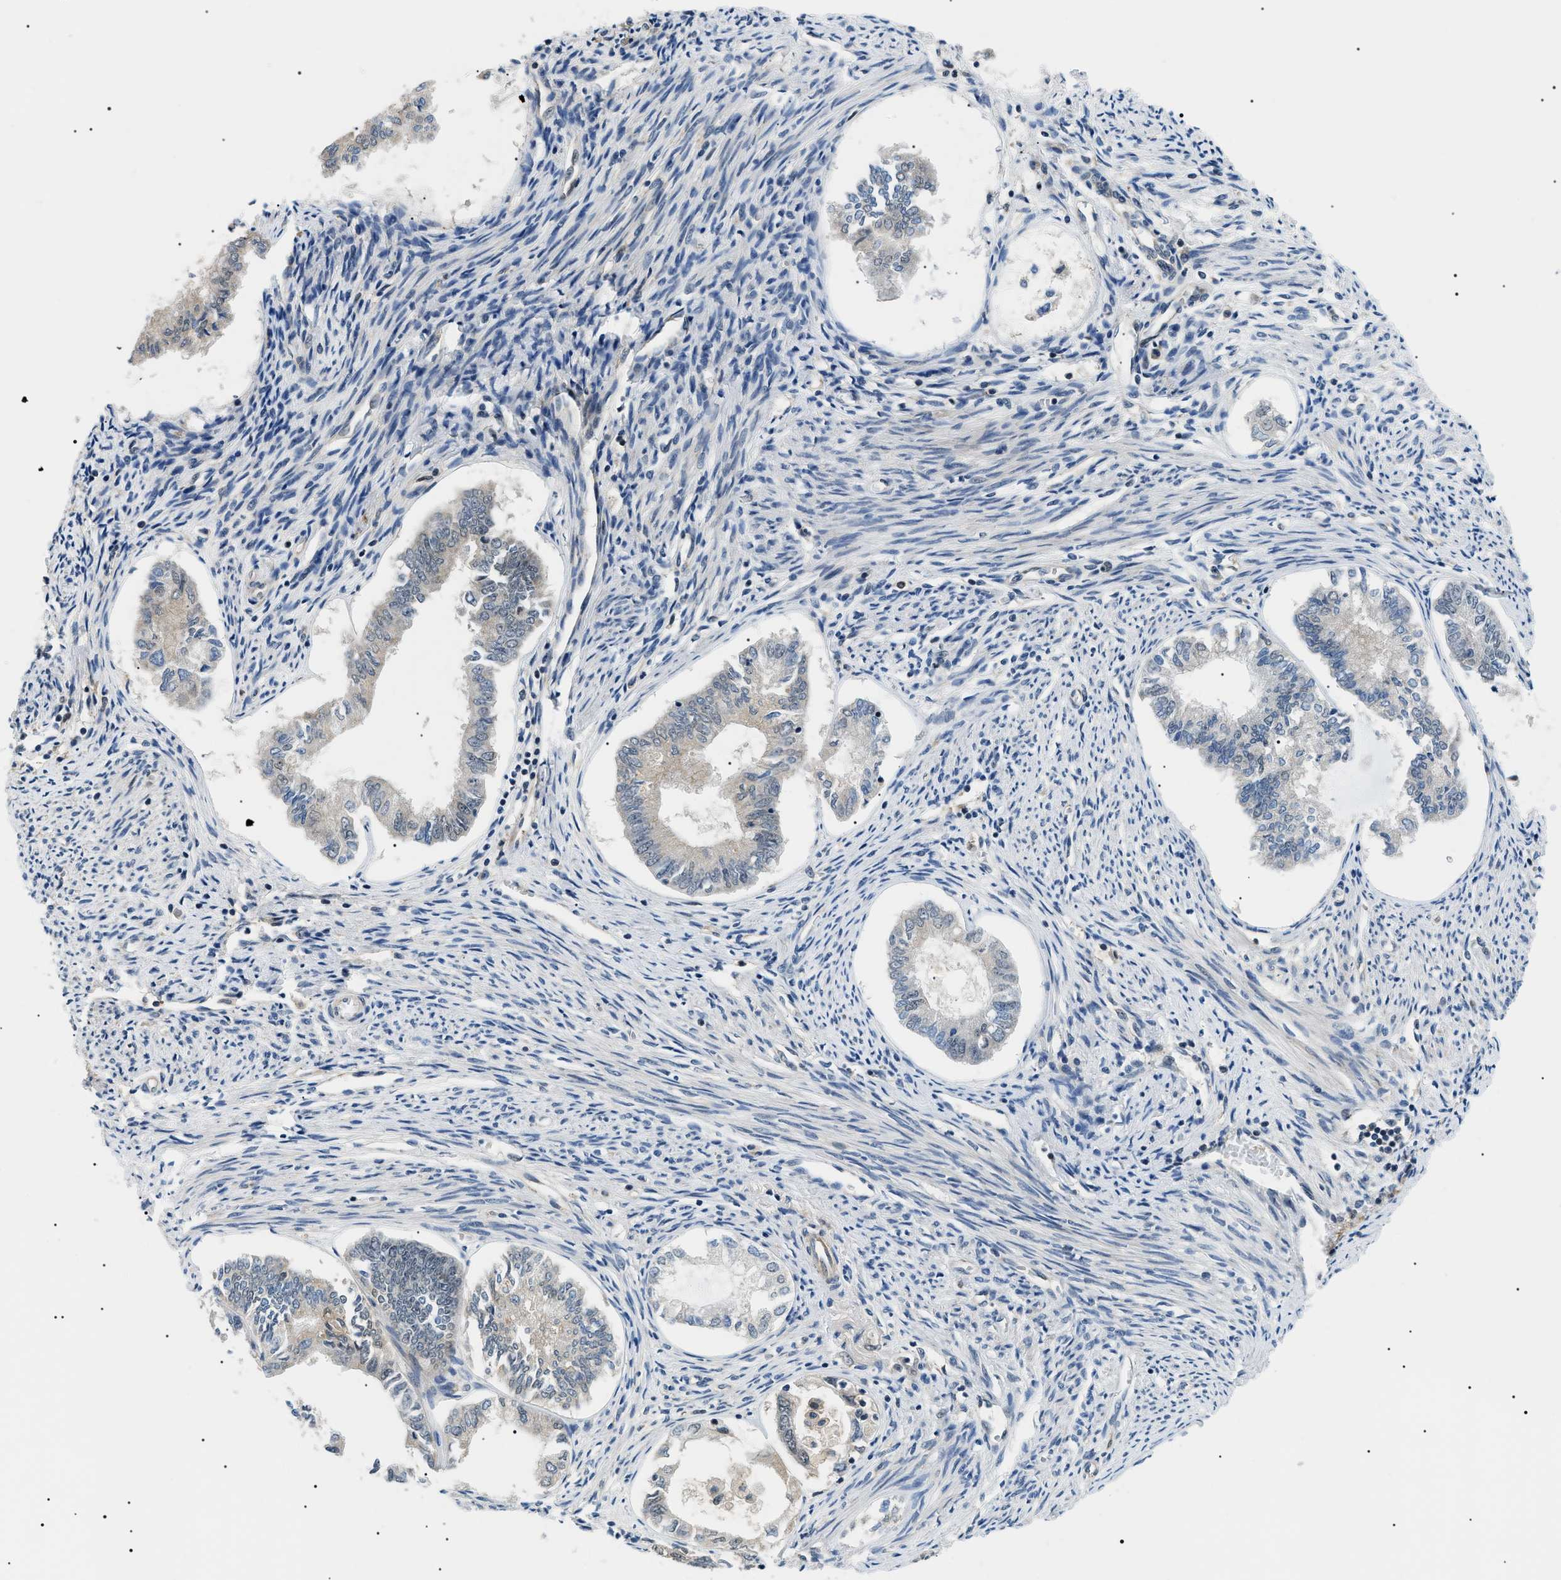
{"staining": {"intensity": "weak", "quantity": "<25%", "location": "cytoplasmic/membranous"}, "tissue": "endometrial cancer", "cell_type": "Tumor cells", "image_type": "cancer", "snomed": [{"axis": "morphology", "description": "Adenocarcinoma, NOS"}, {"axis": "topography", "description": "Endometrium"}], "caption": "Tumor cells are negative for protein expression in human adenocarcinoma (endometrial).", "gene": "RBM15", "patient": {"sex": "female", "age": 86}}